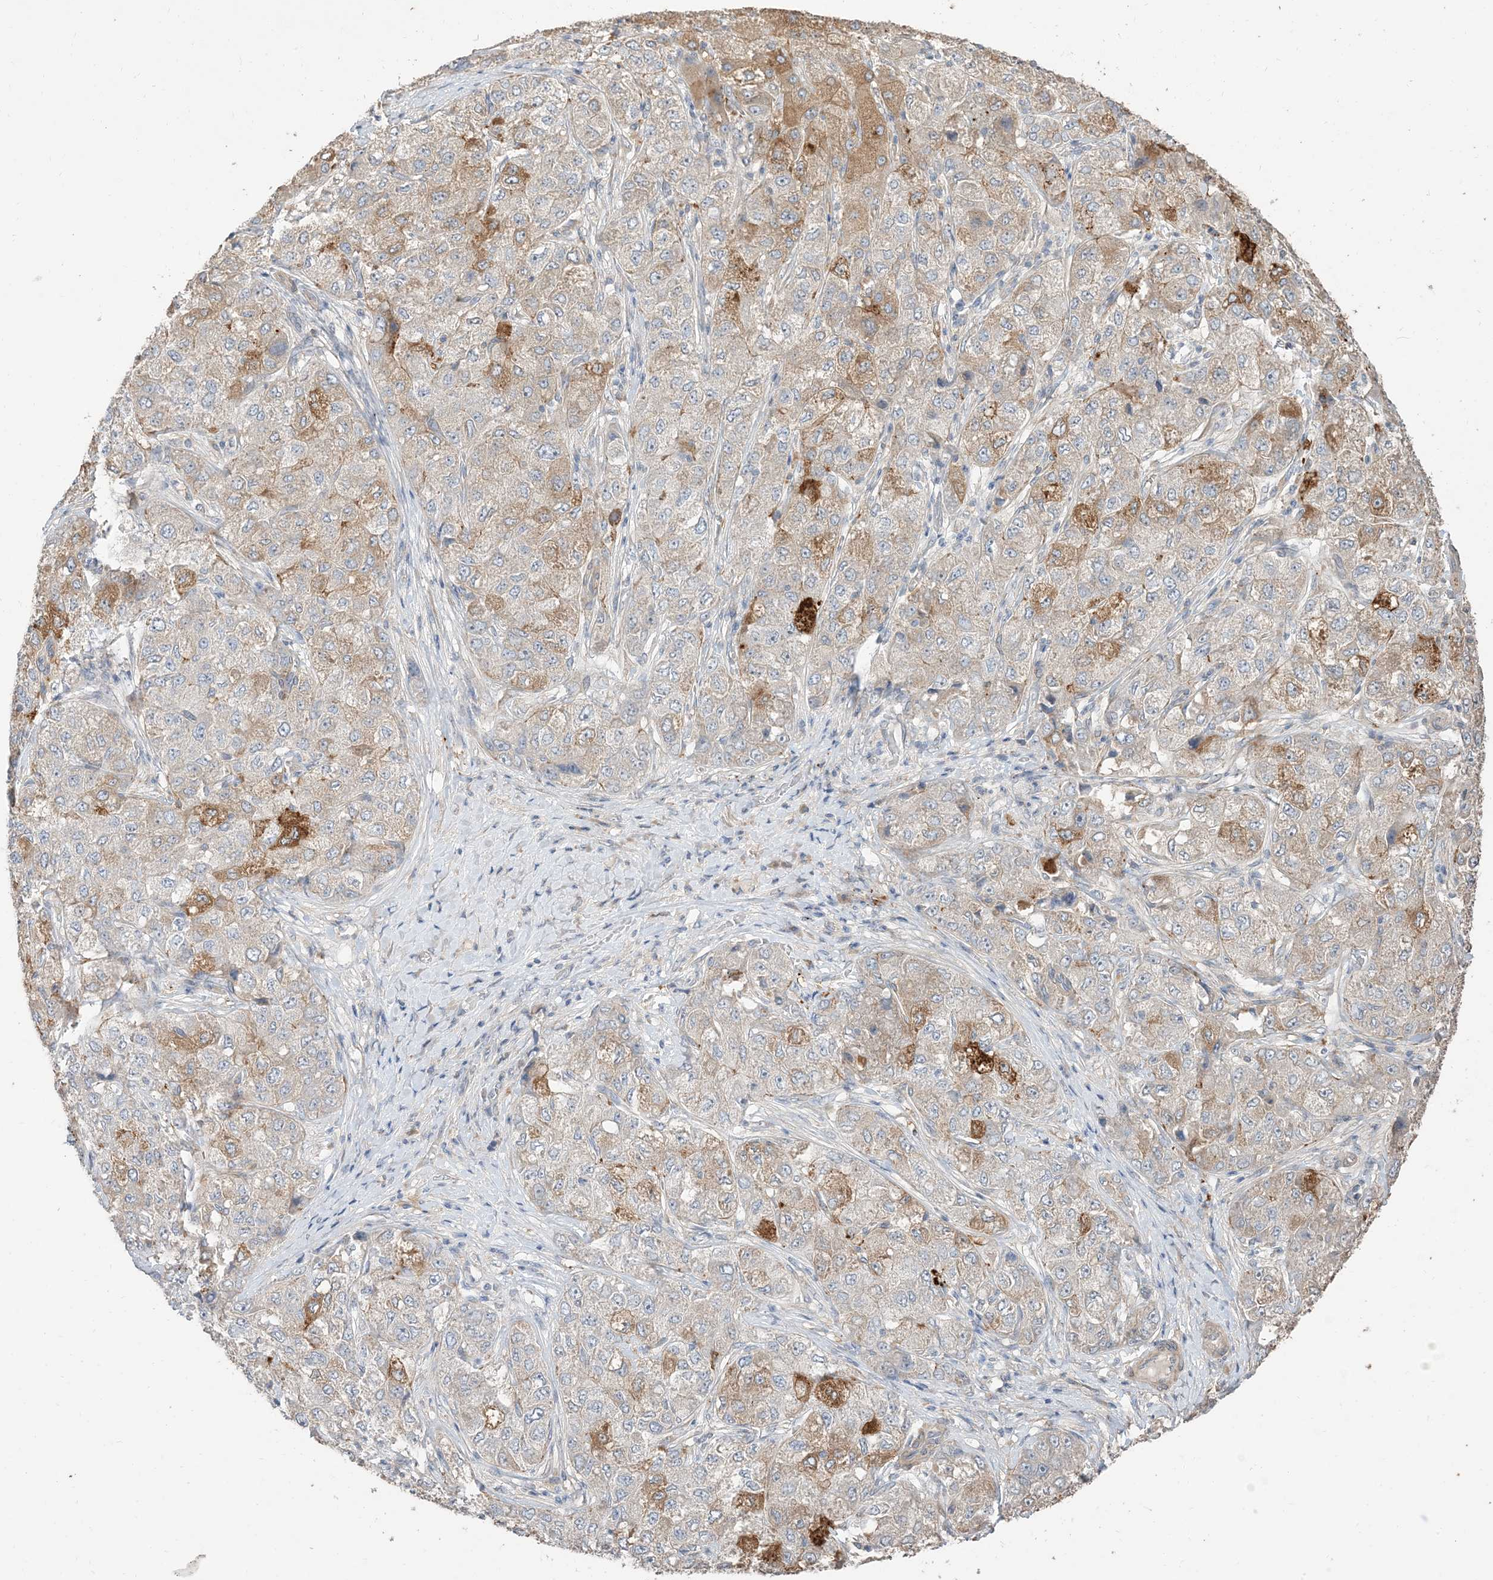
{"staining": {"intensity": "strong", "quantity": "<25%", "location": "cytoplasmic/membranous"}, "tissue": "liver cancer", "cell_type": "Tumor cells", "image_type": "cancer", "snomed": [{"axis": "morphology", "description": "Carcinoma, Hepatocellular, NOS"}, {"axis": "topography", "description": "Liver"}], "caption": "Strong cytoplasmic/membranous protein staining is identified in approximately <25% of tumor cells in liver cancer (hepatocellular carcinoma). (brown staining indicates protein expression, while blue staining denotes nuclei).", "gene": "RNF175", "patient": {"sex": "male", "age": 80}}